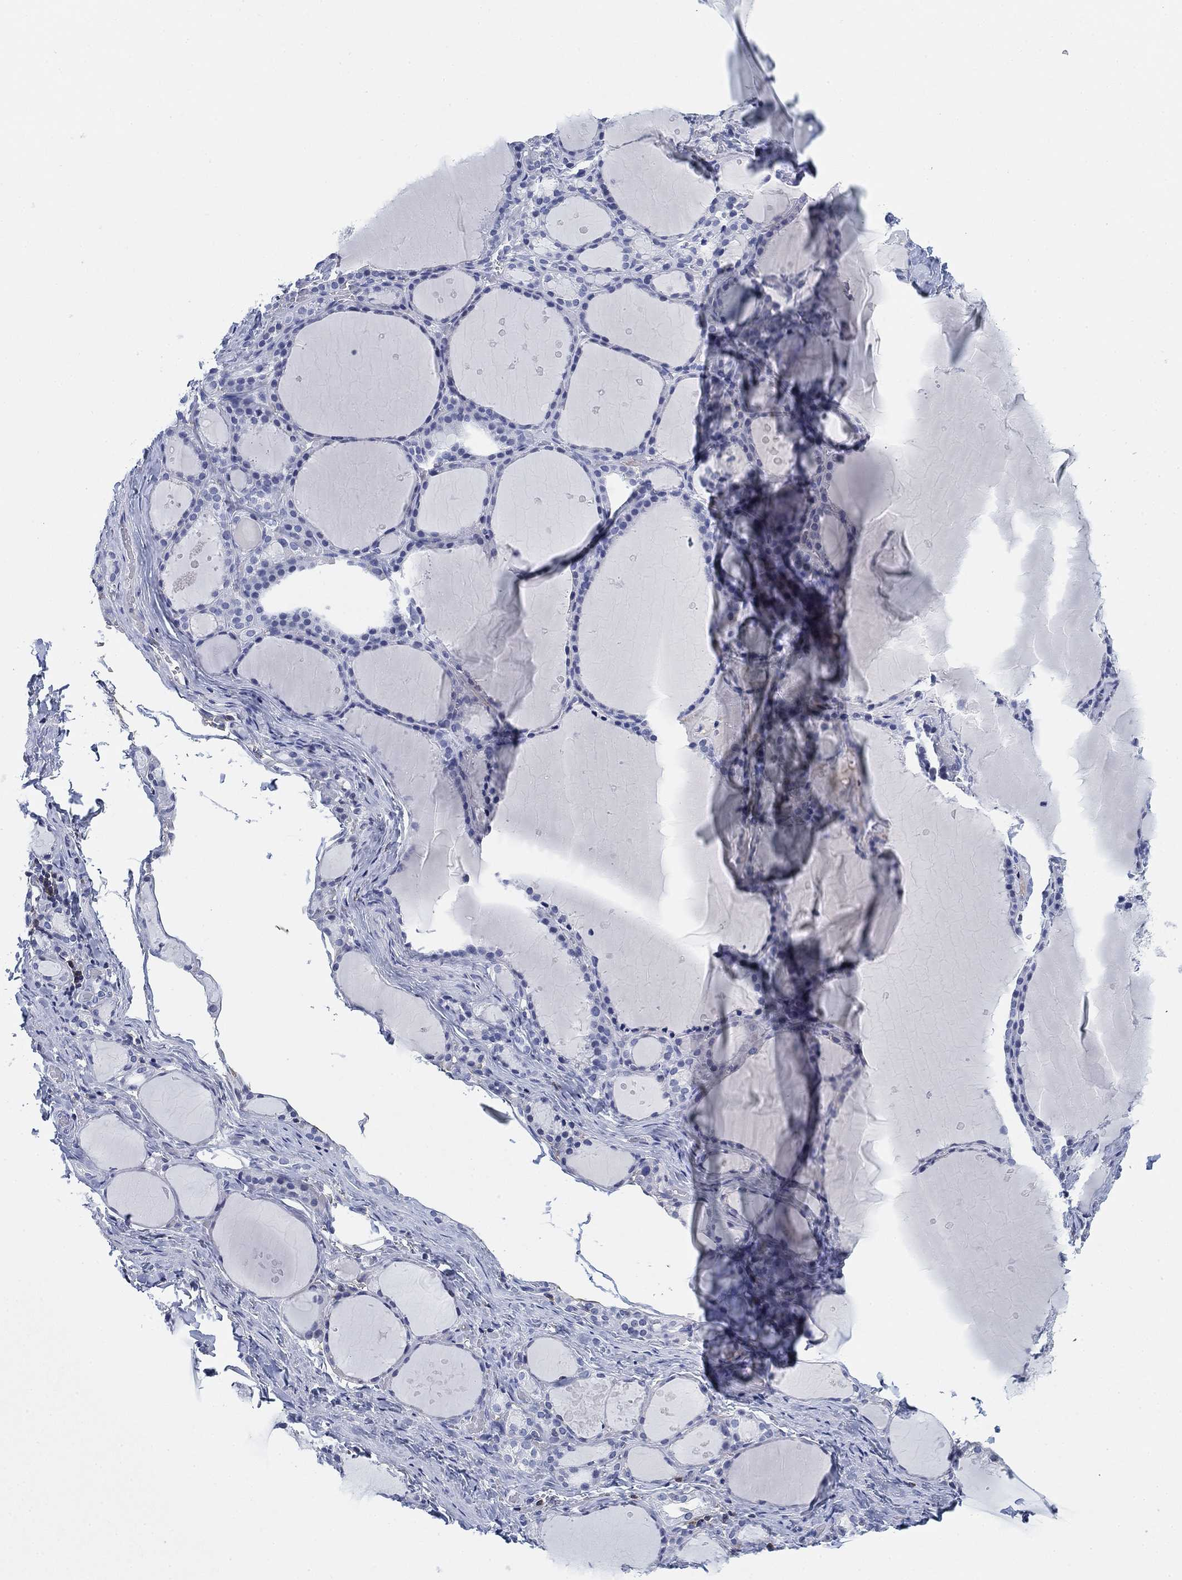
{"staining": {"intensity": "negative", "quantity": "none", "location": "none"}, "tissue": "thyroid gland", "cell_type": "Glandular cells", "image_type": "normal", "snomed": [{"axis": "morphology", "description": "Normal tissue, NOS"}, {"axis": "topography", "description": "Thyroid gland"}], "caption": "This is an immunohistochemistry (IHC) photomicrograph of normal human thyroid gland. There is no expression in glandular cells.", "gene": "FYB1", "patient": {"sex": "male", "age": 68}}